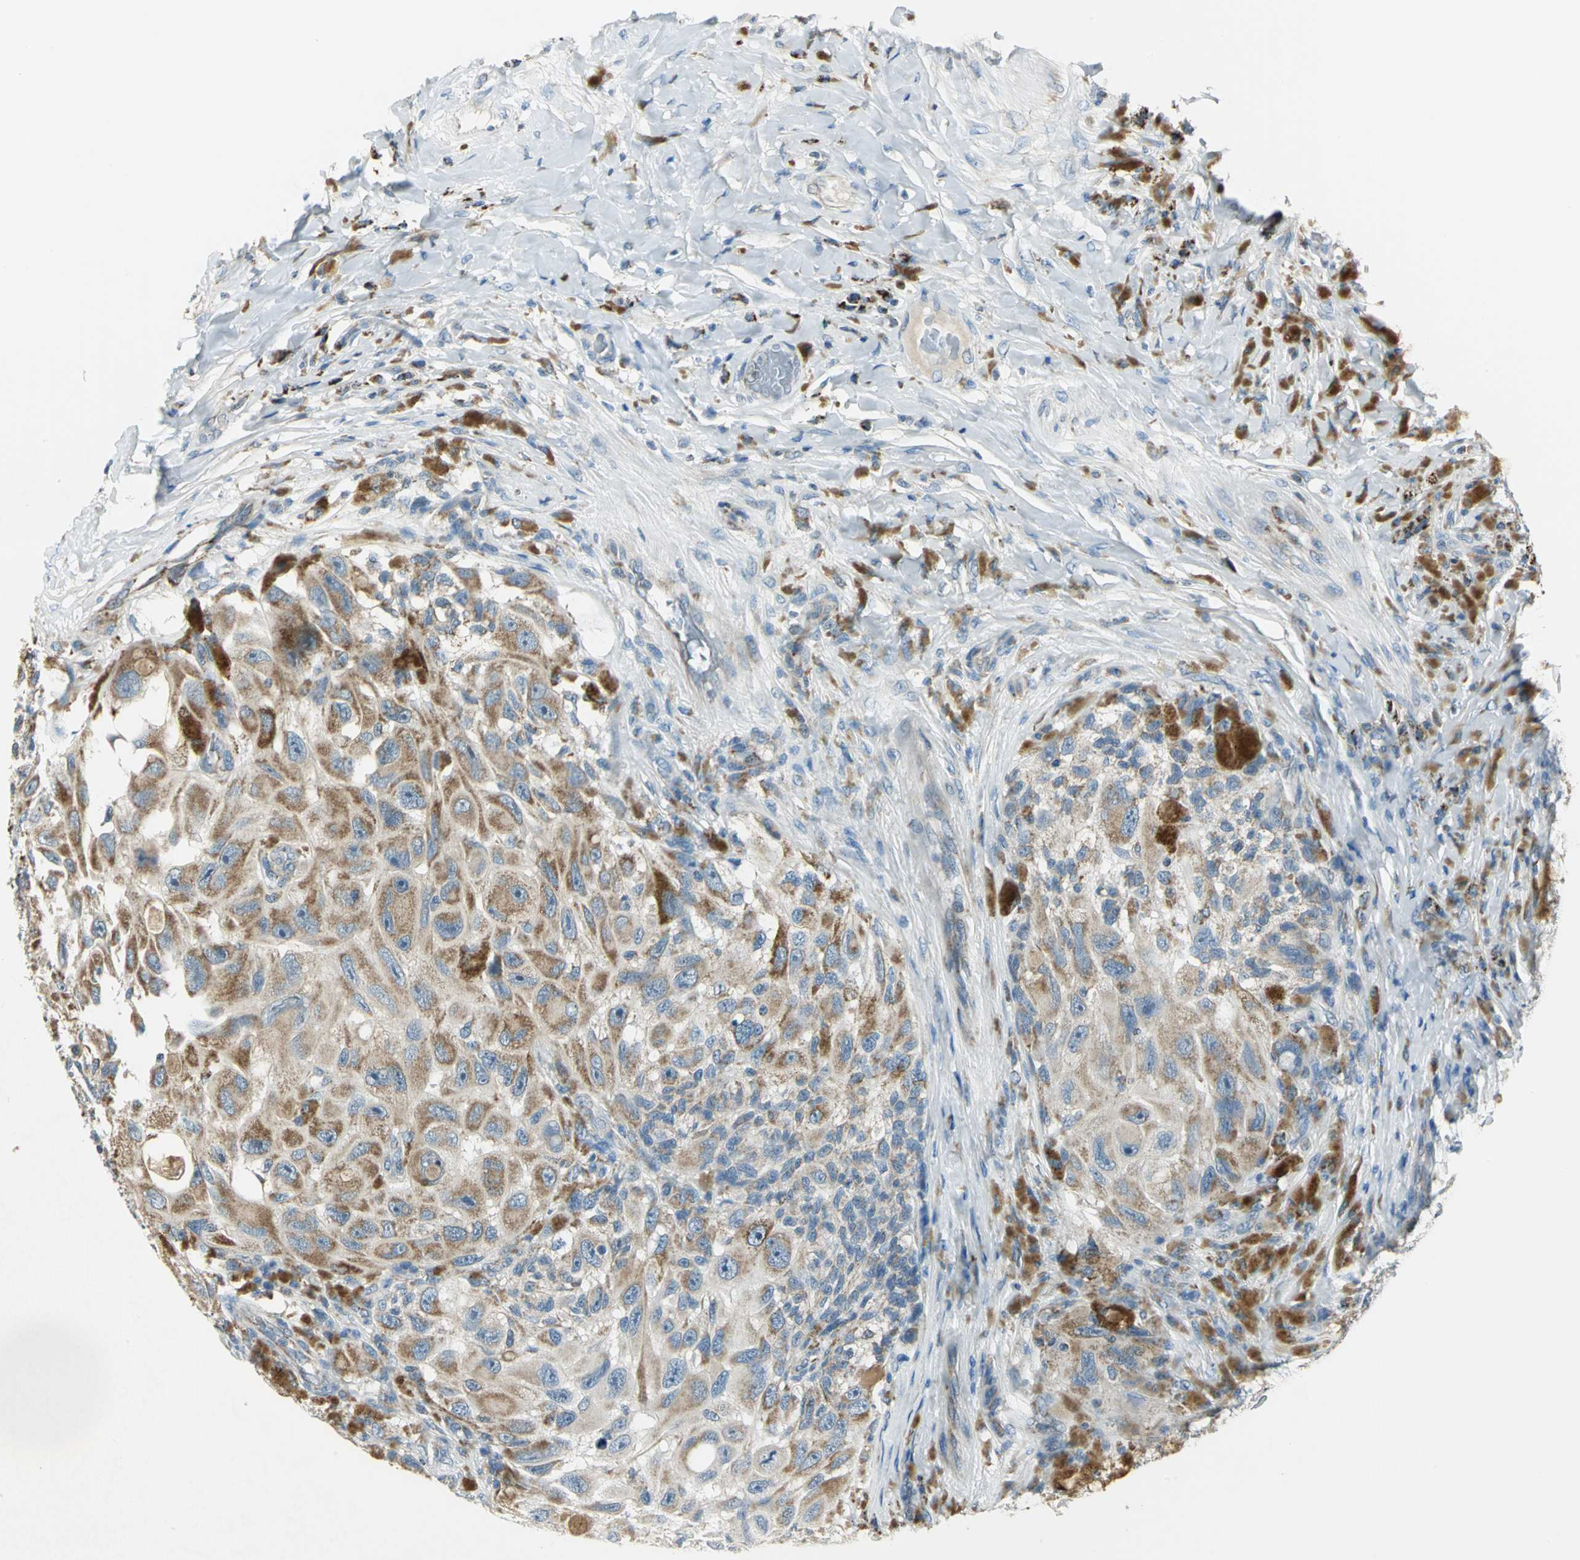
{"staining": {"intensity": "moderate", "quantity": ">75%", "location": "cytoplasmic/membranous"}, "tissue": "melanoma", "cell_type": "Tumor cells", "image_type": "cancer", "snomed": [{"axis": "morphology", "description": "Malignant melanoma, NOS"}, {"axis": "topography", "description": "Skin"}], "caption": "This is an image of immunohistochemistry (IHC) staining of malignant melanoma, which shows moderate staining in the cytoplasmic/membranous of tumor cells.", "gene": "ACADM", "patient": {"sex": "female", "age": 73}}